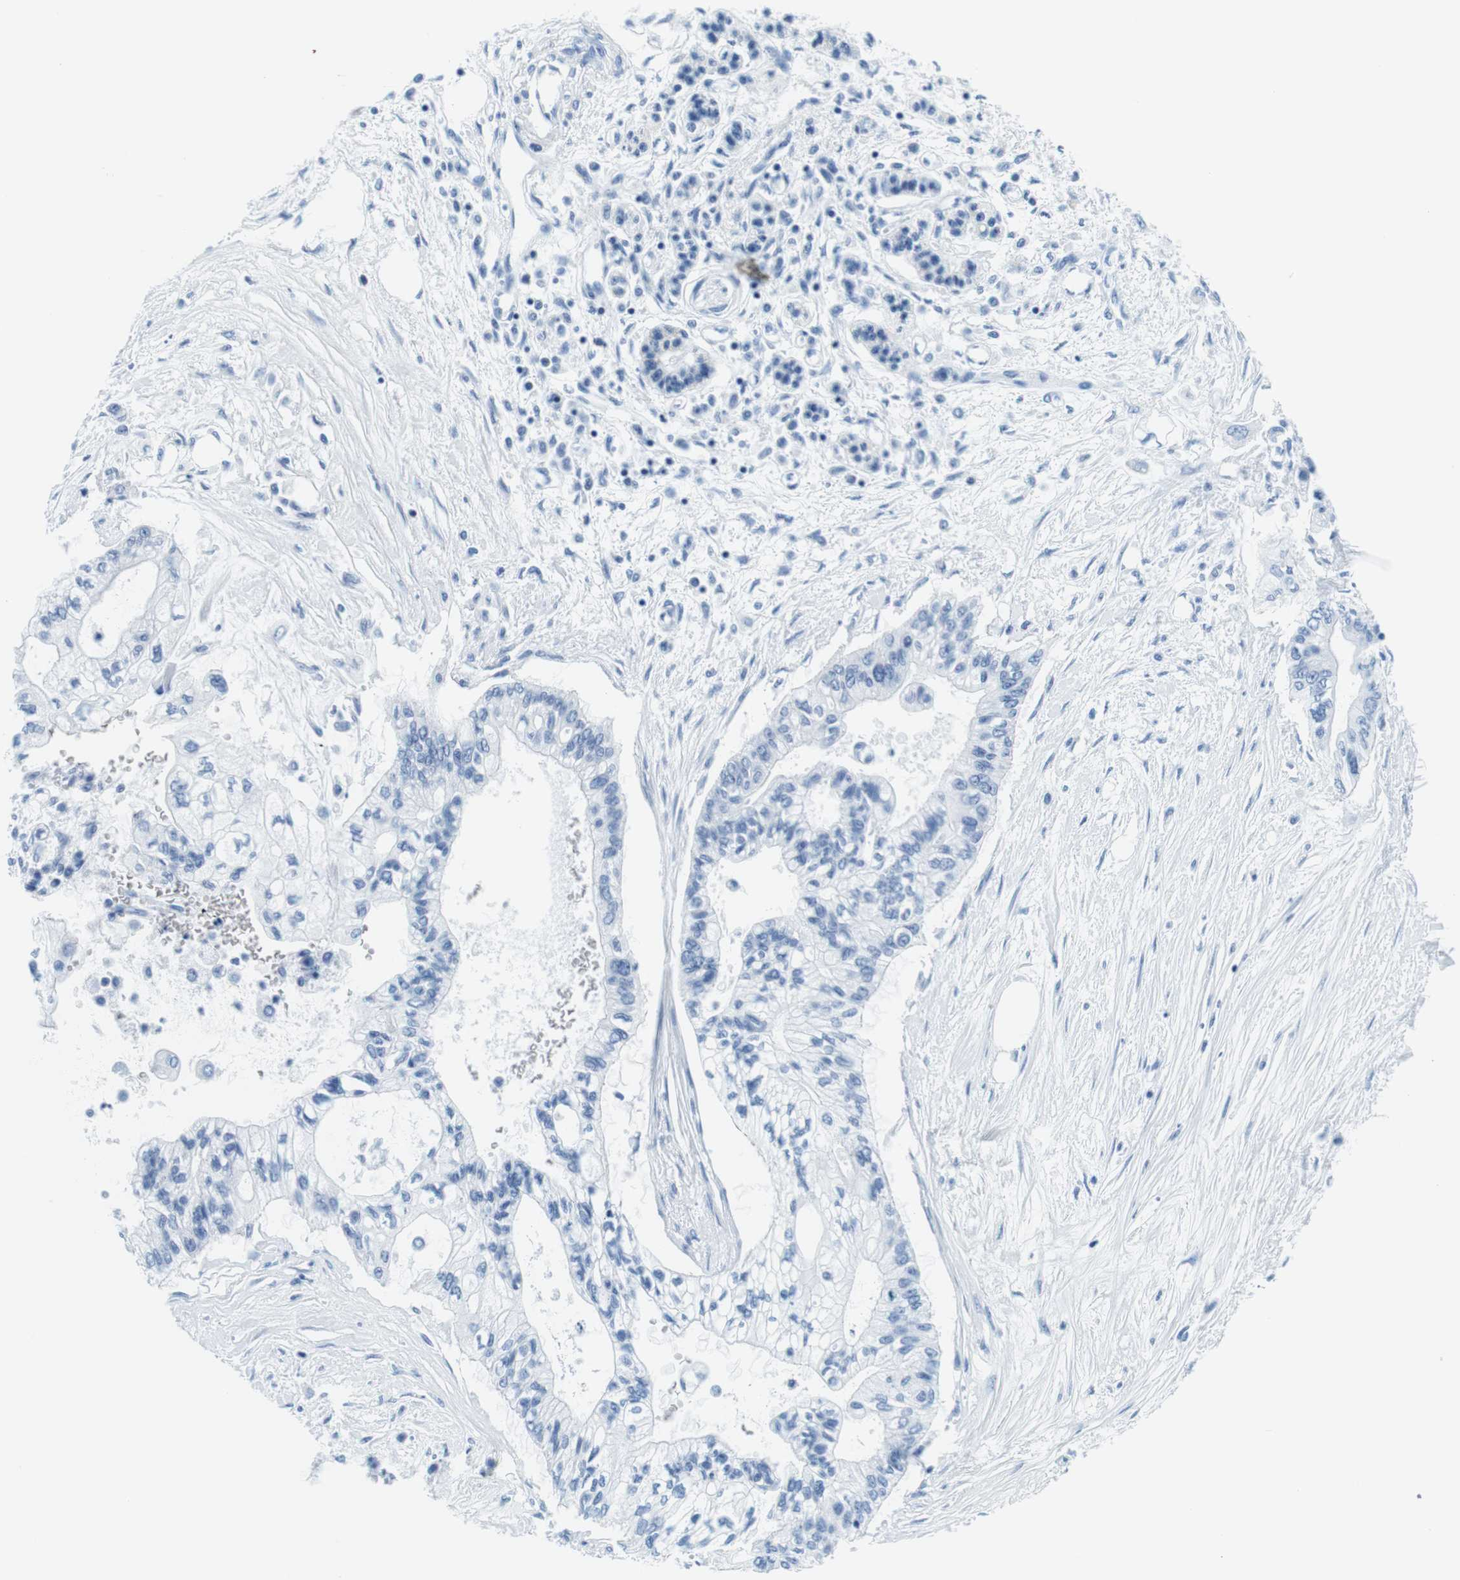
{"staining": {"intensity": "negative", "quantity": "none", "location": "none"}, "tissue": "pancreatic cancer", "cell_type": "Tumor cells", "image_type": "cancer", "snomed": [{"axis": "morphology", "description": "Adenocarcinoma, NOS"}, {"axis": "topography", "description": "Pancreas"}], "caption": "Pancreatic adenocarcinoma was stained to show a protein in brown. There is no significant staining in tumor cells.", "gene": "ELANE", "patient": {"sex": "female", "age": 77}}